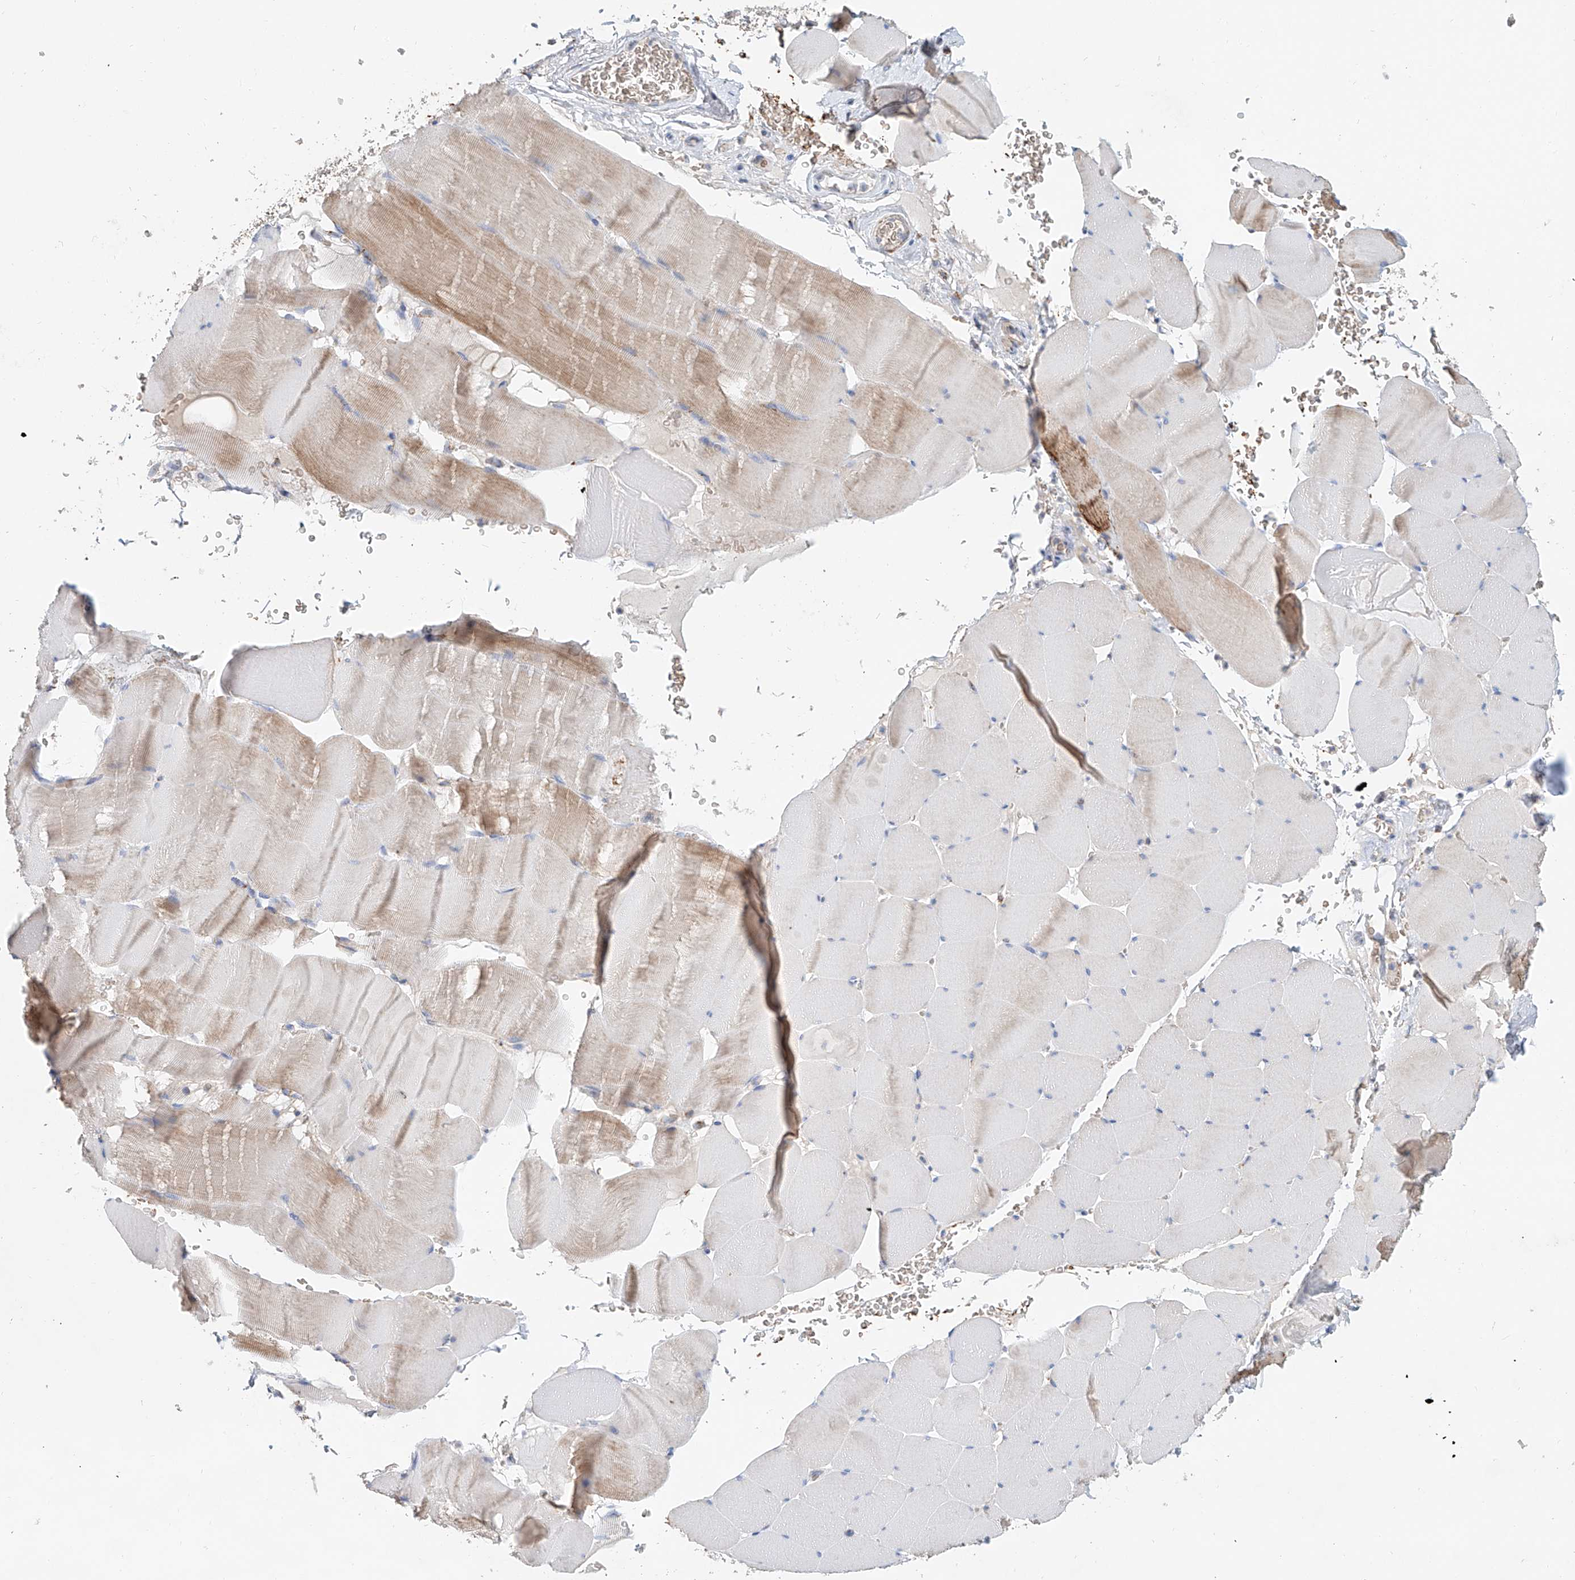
{"staining": {"intensity": "moderate", "quantity": "25%-75%", "location": "cytoplasmic/membranous"}, "tissue": "skeletal muscle", "cell_type": "Myocytes", "image_type": "normal", "snomed": [{"axis": "morphology", "description": "Normal tissue, NOS"}, {"axis": "topography", "description": "Skeletal muscle"}], "caption": "Immunohistochemical staining of benign human skeletal muscle displays moderate cytoplasmic/membranous protein expression in approximately 25%-75% of myocytes. Nuclei are stained in blue.", "gene": "CARD10", "patient": {"sex": "male", "age": 62}}